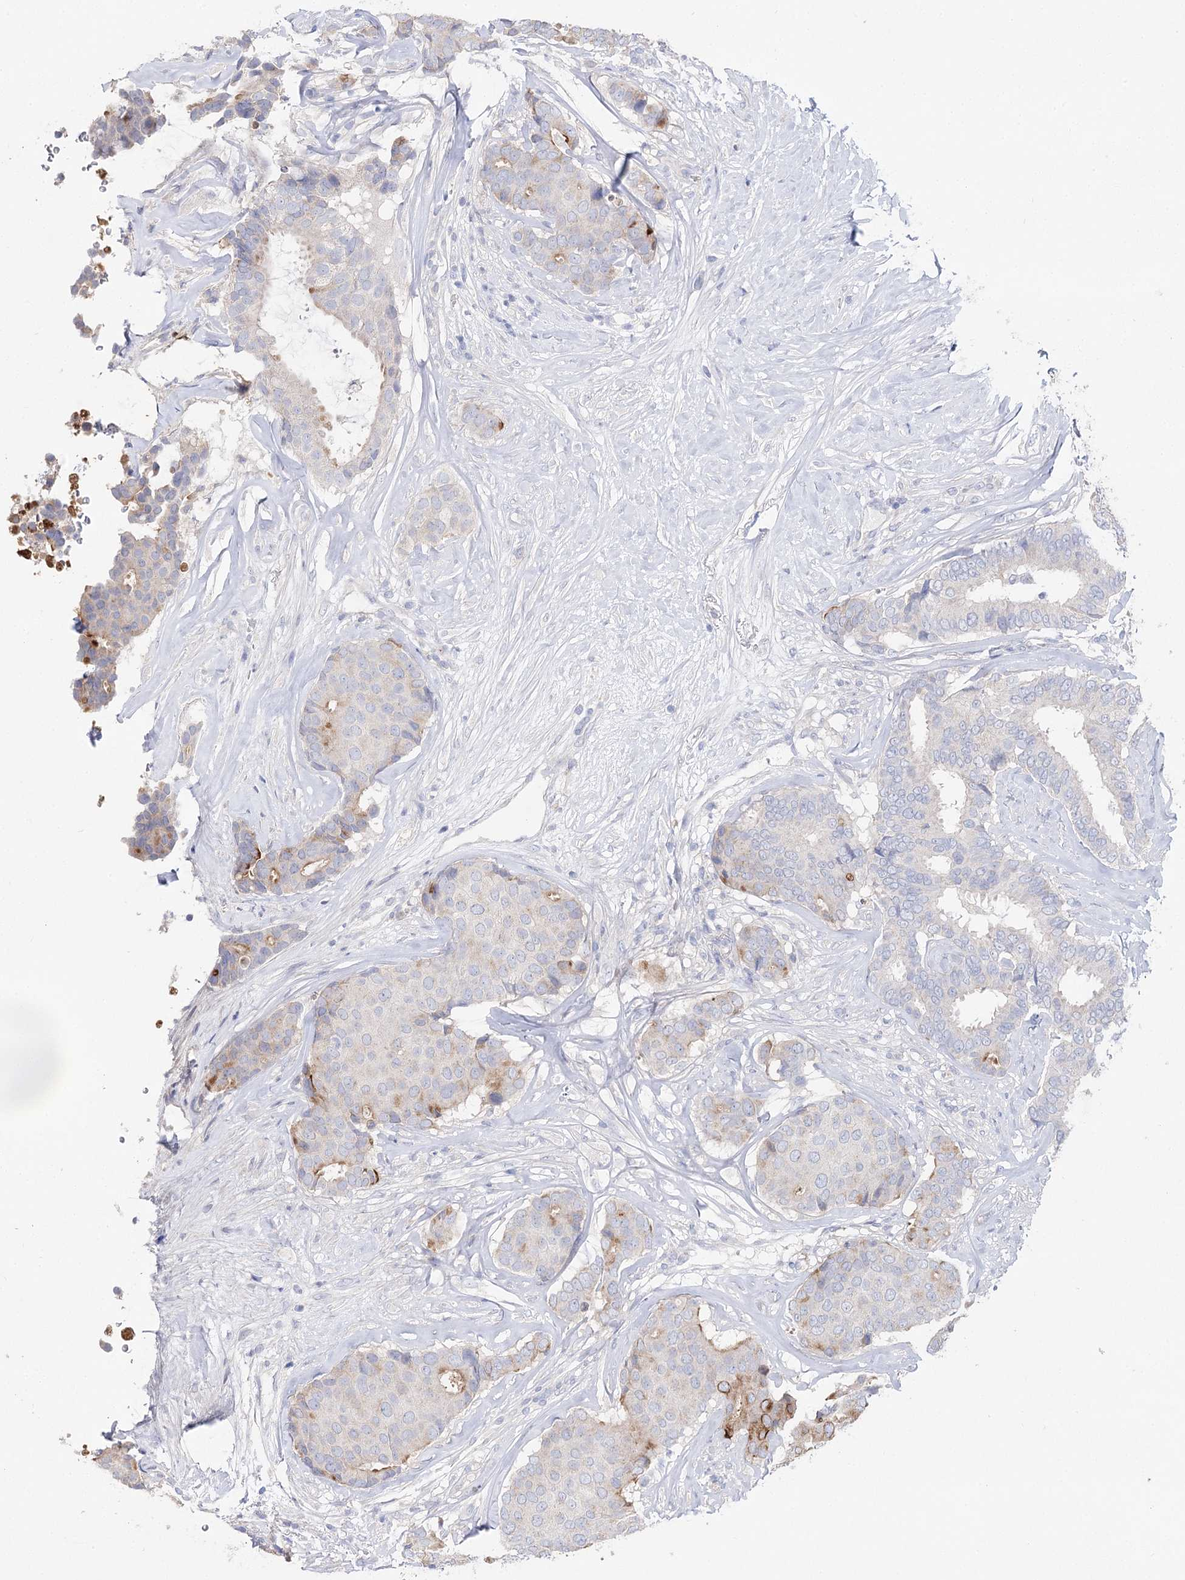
{"staining": {"intensity": "moderate", "quantity": "<25%", "location": "cytoplasmic/membranous"}, "tissue": "breast cancer", "cell_type": "Tumor cells", "image_type": "cancer", "snomed": [{"axis": "morphology", "description": "Duct carcinoma"}, {"axis": "topography", "description": "Breast"}], "caption": "Human intraductal carcinoma (breast) stained with a protein marker displays moderate staining in tumor cells.", "gene": "NRAP", "patient": {"sex": "female", "age": 75}}